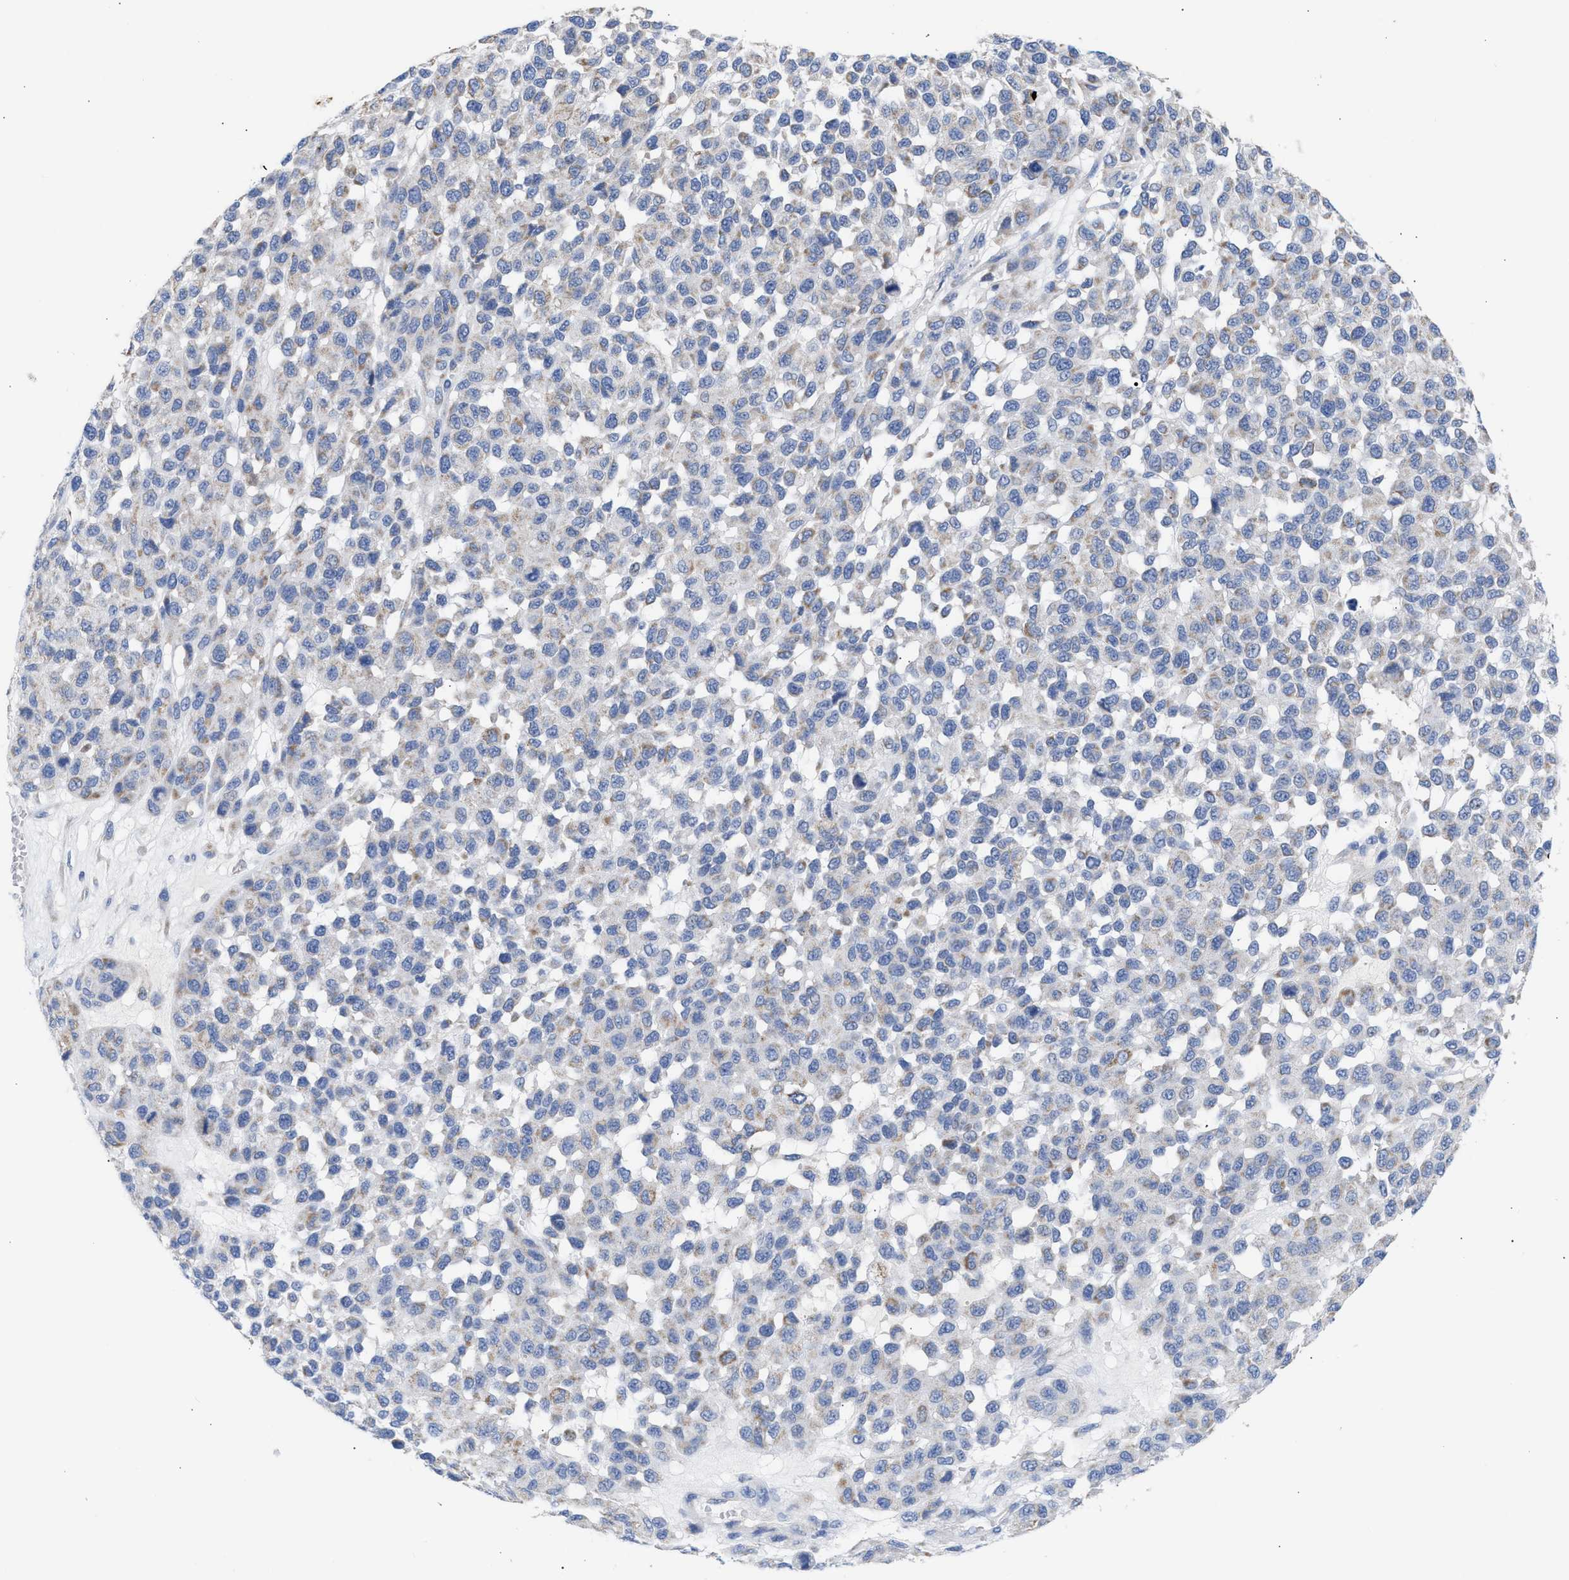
{"staining": {"intensity": "weak", "quantity": "25%-75%", "location": "cytoplasmic/membranous"}, "tissue": "melanoma", "cell_type": "Tumor cells", "image_type": "cancer", "snomed": [{"axis": "morphology", "description": "Malignant melanoma, NOS"}, {"axis": "topography", "description": "Skin"}], "caption": "Malignant melanoma stained for a protein shows weak cytoplasmic/membranous positivity in tumor cells.", "gene": "ACOT13", "patient": {"sex": "male", "age": 62}}